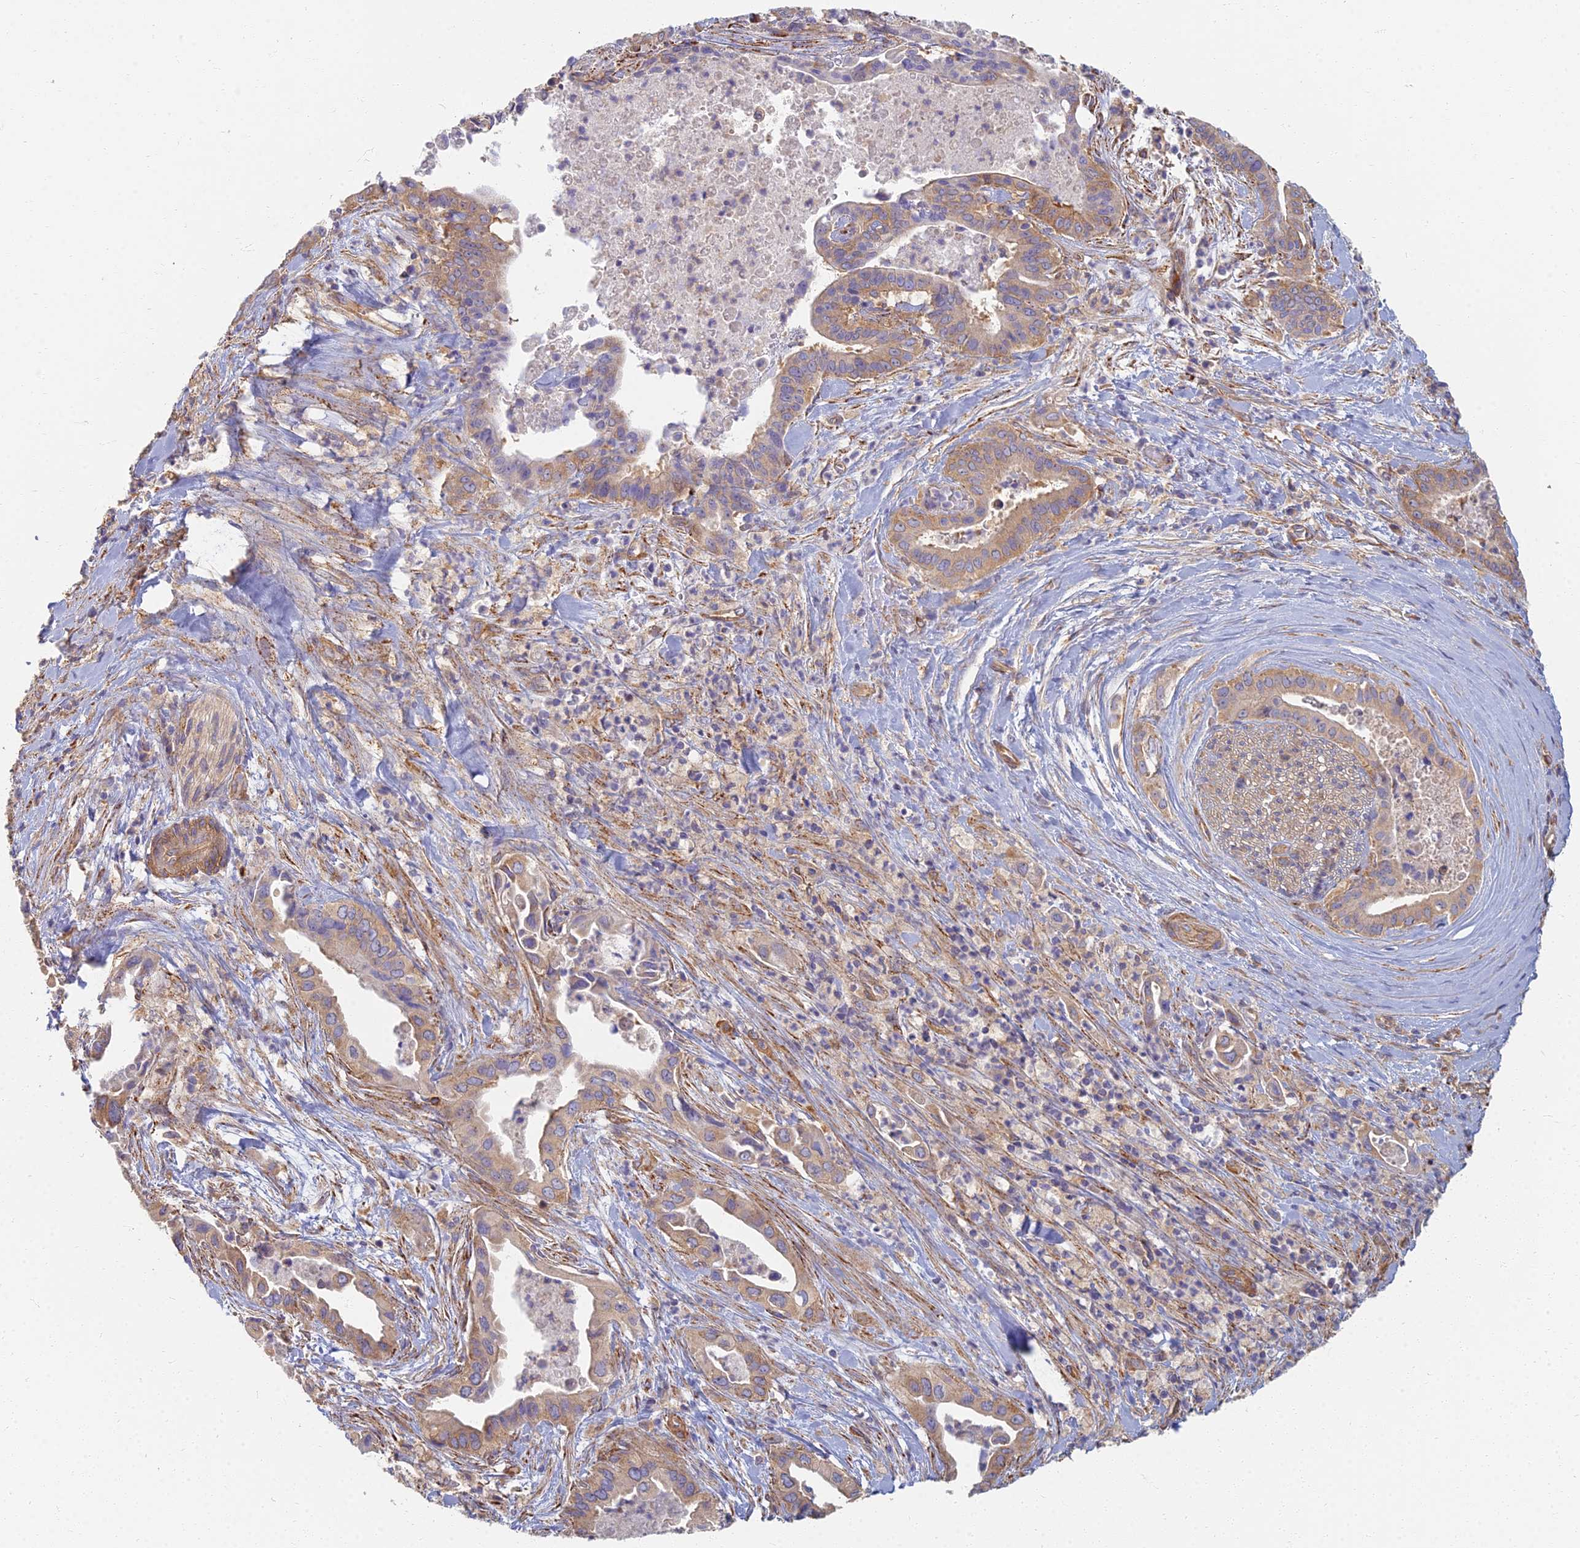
{"staining": {"intensity": "weak", "quantity": ">75%", "location": "cytoplasmic/membranous"}, "tissue": "pancreatic cancer", "cell_type": "Tumor cells", "image_type": "cancer", "snomed": [{"axis": "morphology", "description": "Adenocarcinoma, NOS"}, {"axis": "topography", "description": "Pancreas"}], "caption": "IHC micrograph of neoplastic tissue: adenocarcinoma (pancreatic) stained using IHC demonstrates low levels of weak protein expression localized specifically in the cytoplasmic/membranous of tumor cells, appearing as a cytoplasmic/membranous brown color.", "gene": "RBSN", "patient": {"sex": "female", "age": 77}}